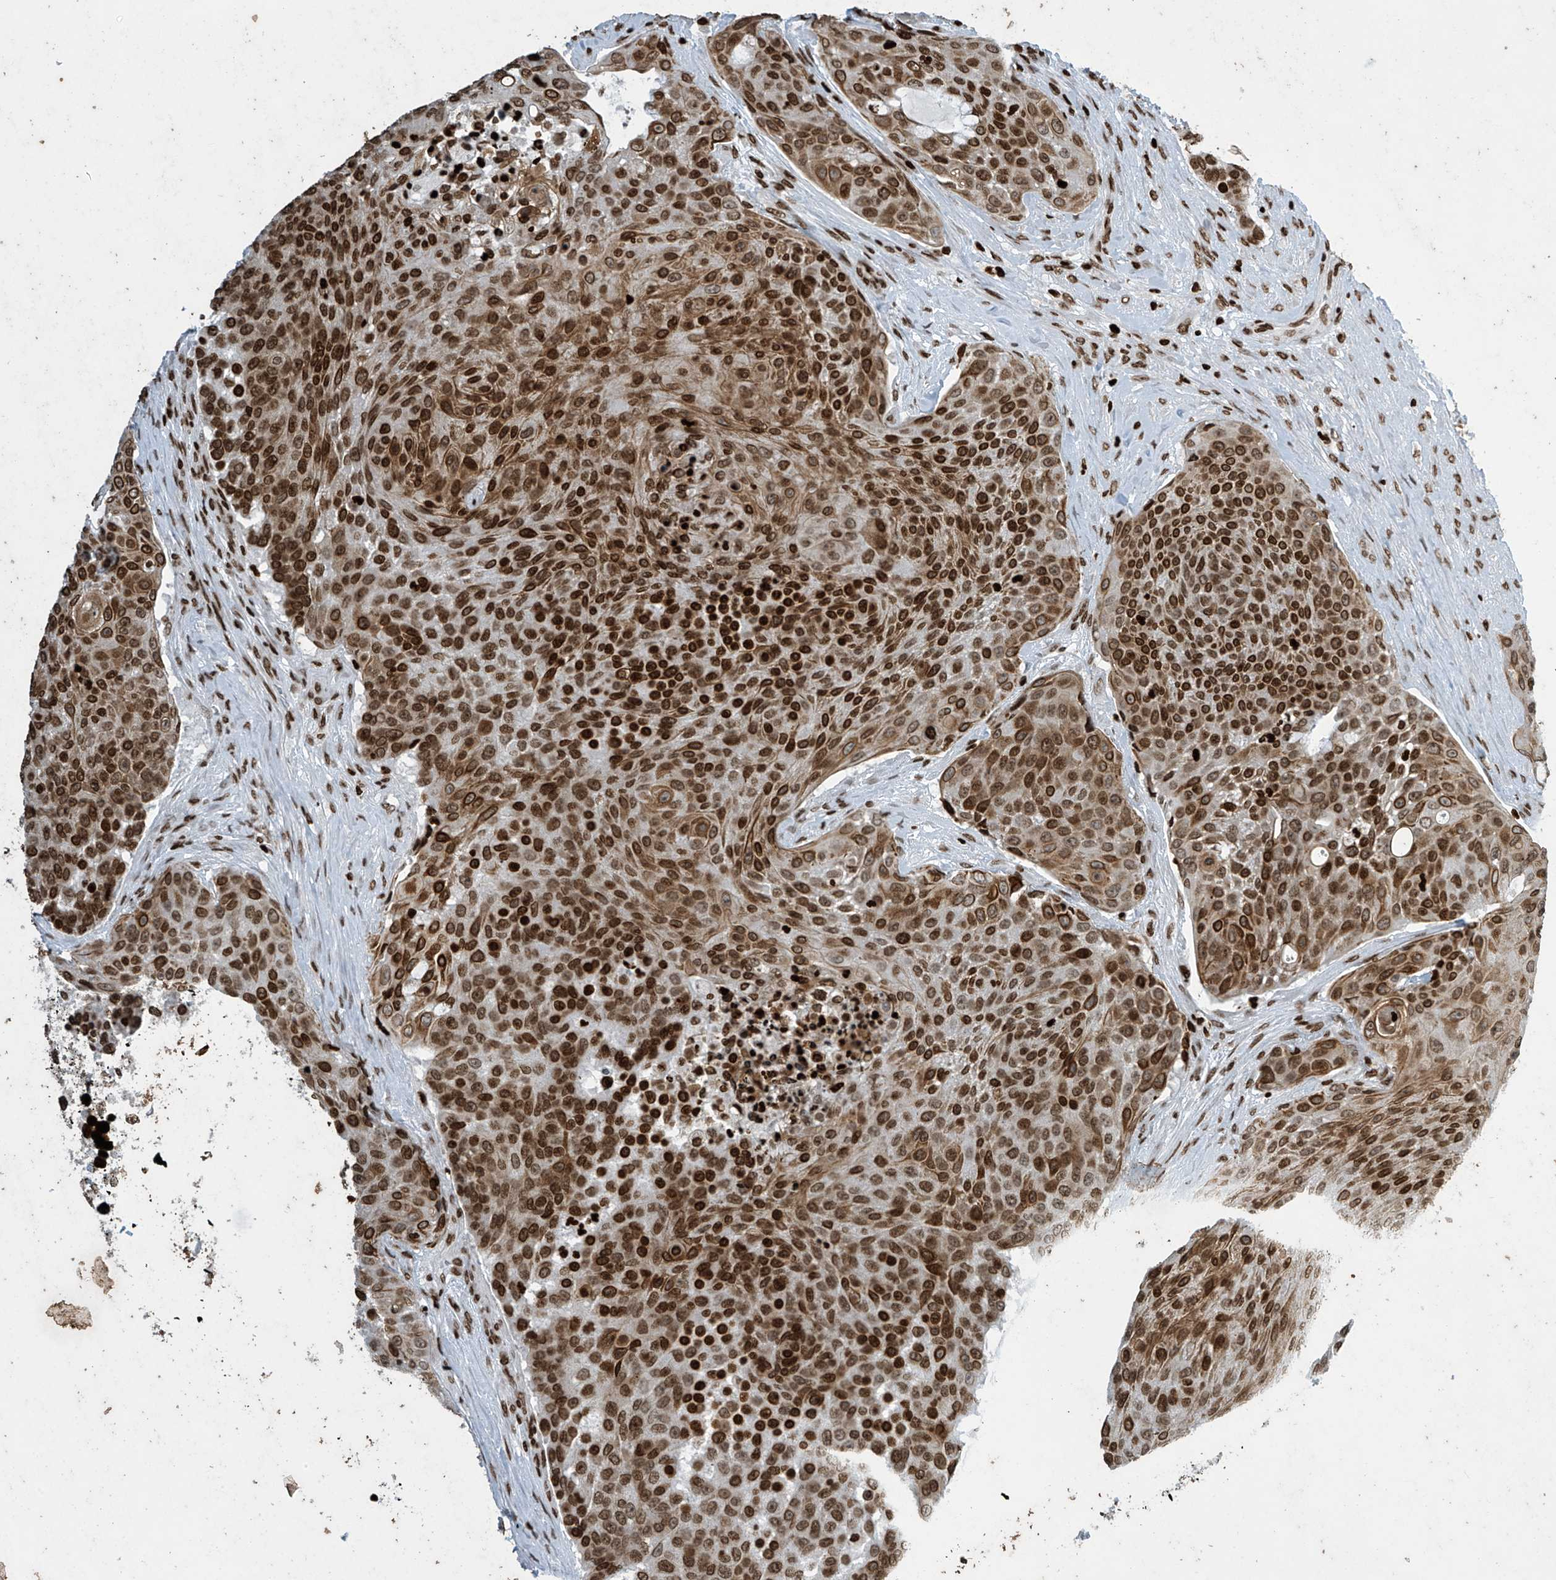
{"staining": {"intensity": "strong", "quantity": ">75%", "location": "cytoplasmic/membranous,nuclear"}, "tissue": "urothelial cancer", "cell_type": "Tumor cells", "image_type": "cancer", "snomed": [{"axis": "morphology", "description": "Urothelial carcinoma, High grade"}, {"axis": "topography", "description": "Urinary bladder"}], "caption": "This histopathology image shows immunohistochemistry (IHC) staining of human high-grade urothelial carcinoma, with high strong cytoplasmic/membranous and nuclear staining in approximately >75% of tumor cells.", "gene": "H4C16", "patient": {"sex": "female", "age": 63}}